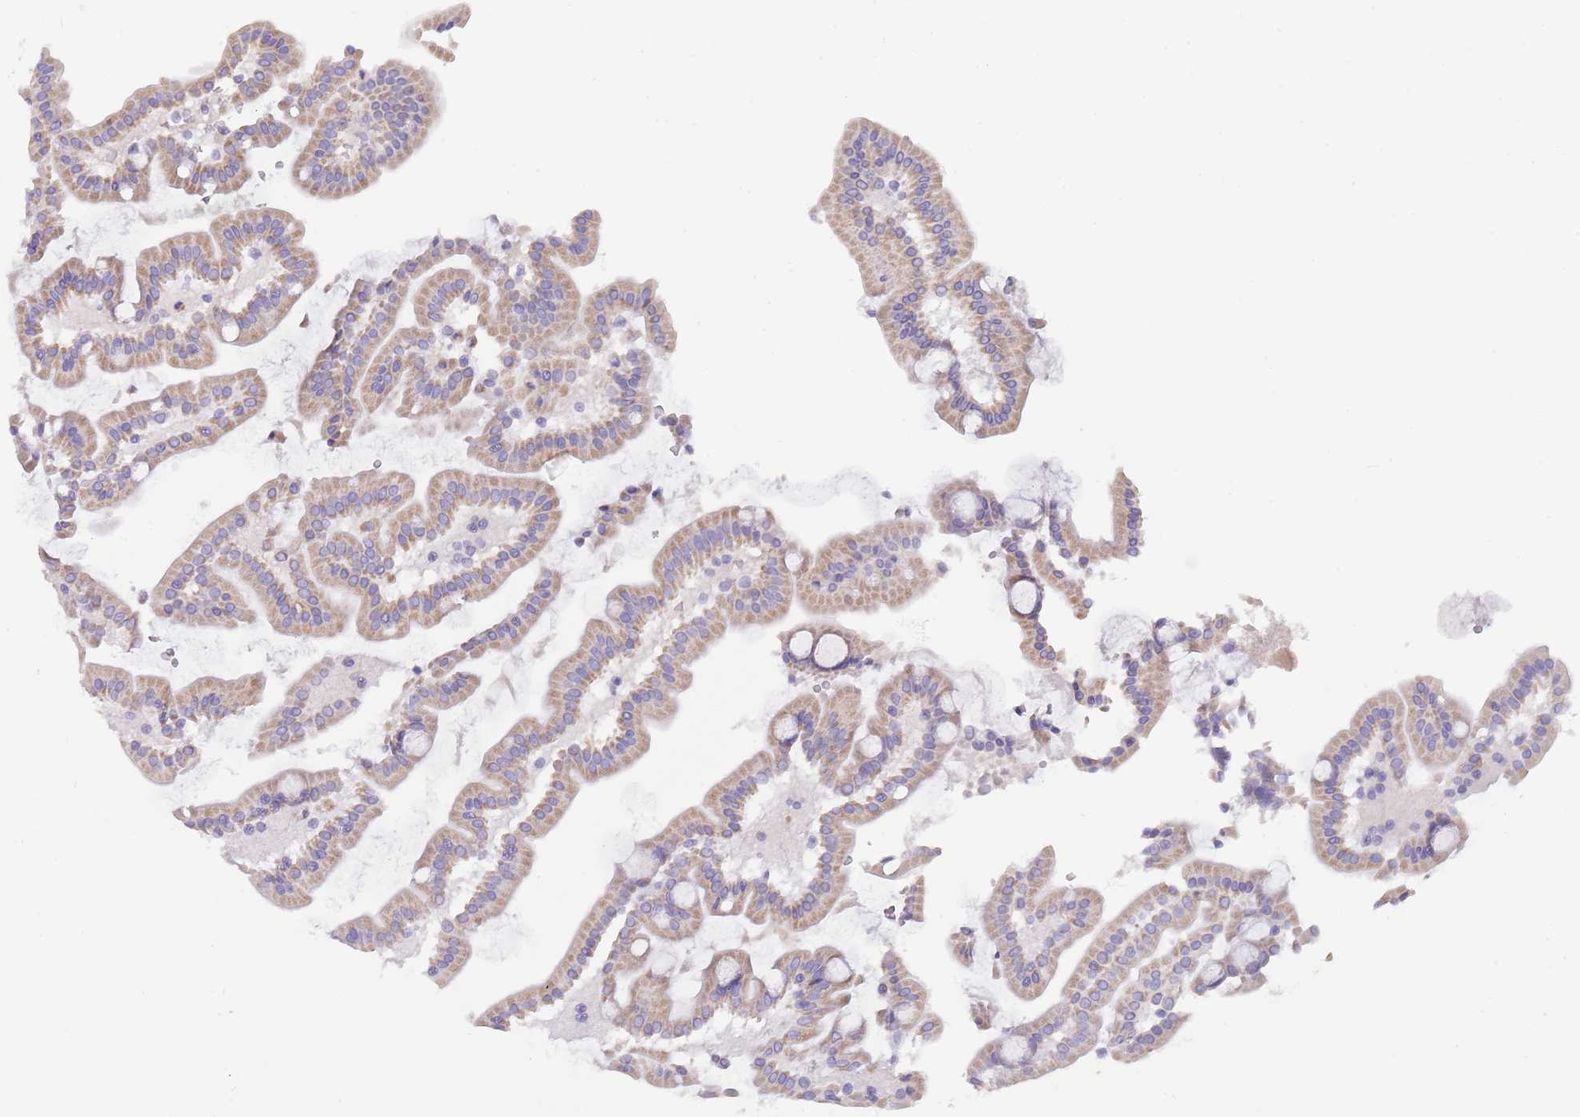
{"staining": {"intensity": "moderate", "quantity": ">75%", "location": "cytoplasmic/membranous"}, "tissue": "duodenum", "cell_type": "Glandular cells", "image_type": "normal", "snomed": [{"axis": "morphology", "description": "Normal tissue, NOS"}, {"axis": "topography", "description": "Duodenum"}], "caption": "Moderate cytoplasmic/membranous staining for a protein is present in about >75% of glandular cells of benign duodenum using immunohistochemistry.", "gene": "DDHD1", "patient": {"sex": "male", "age": 55}}